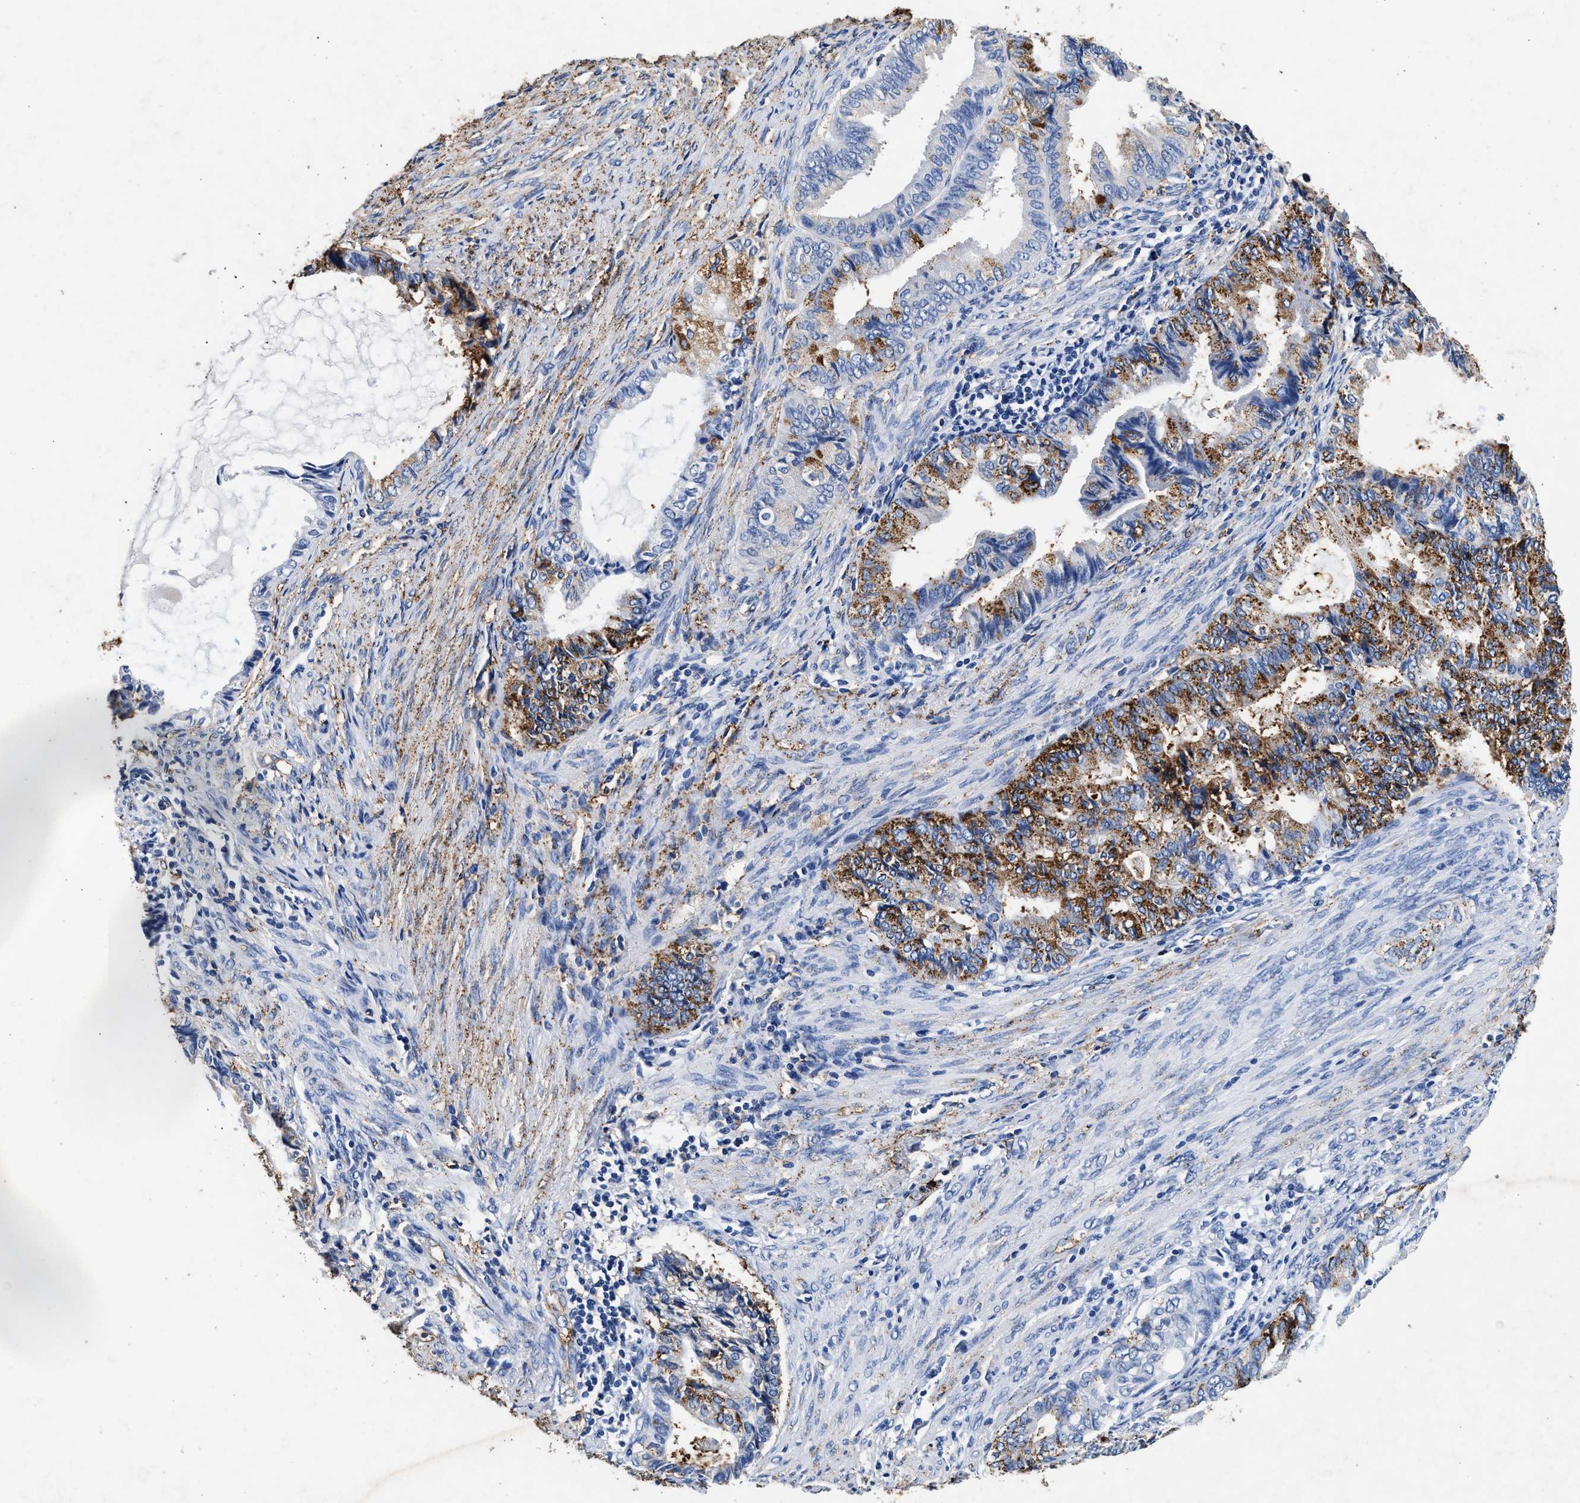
{"staining": {"intensity": "moderate", "quantity": "25%-75%", "location": "cytoplasmic/membranous"}, "tissue": "endometrial cancer", "cell_type": "Tumor cells", "image_type": "cancer", "snomed": [{"axis": "morphology", "description": "Adenocarcinoma, NOS"}, {"axis": "topography", "description": "Endometrium"}], "caption": "The histopathology image demonstrates immunohistochemical staining of adenocarcinoma (endometrial). There is moderate cytoplasmic/membranous expression is present in approximately 25%-75% of tumor cells.", "gene": "LTB4R2", "patient": {"sex": "female", "age": 86}}